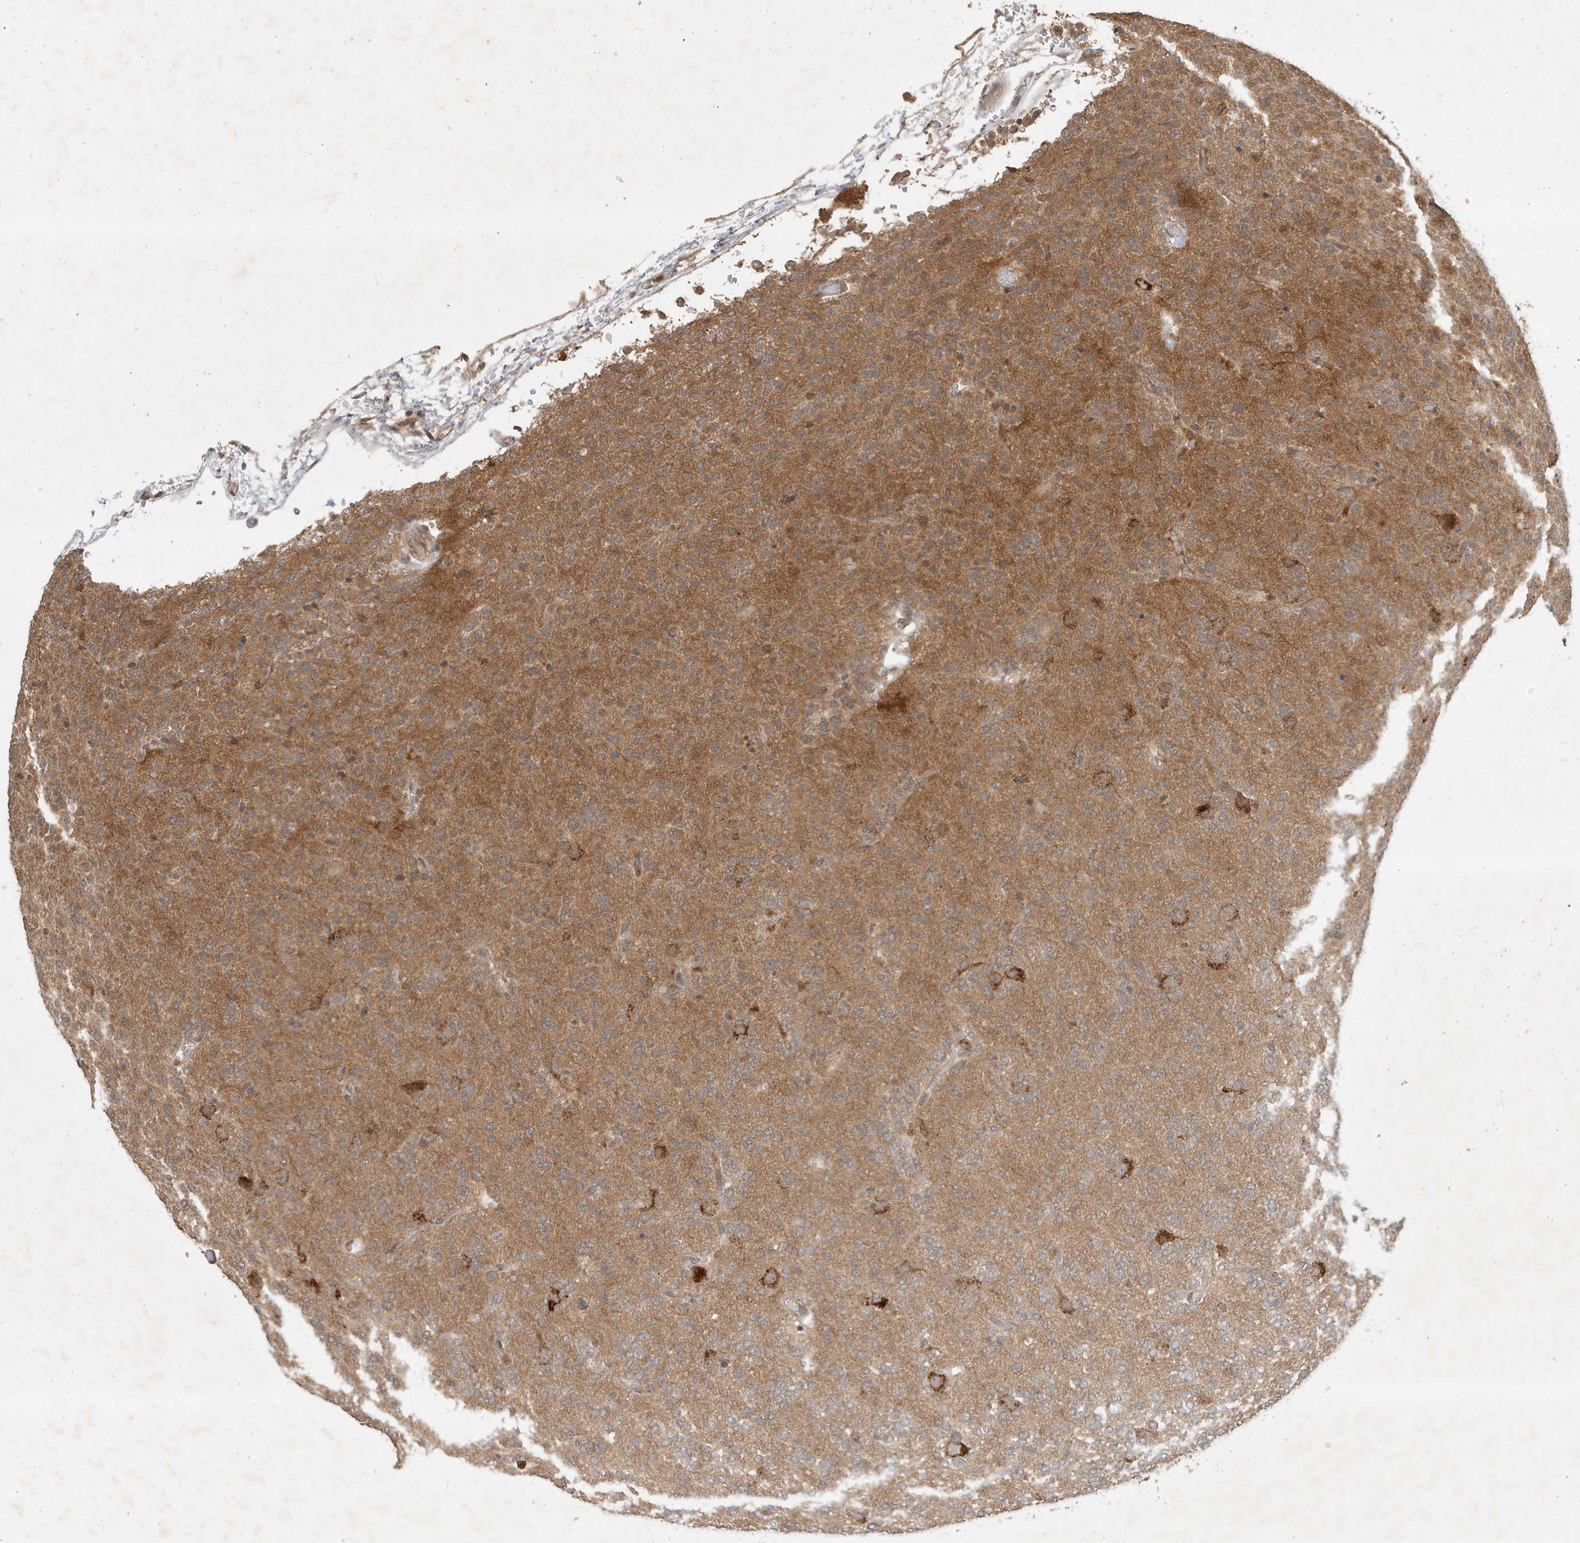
{"staining": {"intensity": "moderate", "quantity": ">75%", "location": "cytoplasmic/membranous"}, "tissue": "glioma", "cell_type": "Tumor cells", "image_type": "cancer", "snomed": [{"axis": "morphology", "description": "Glioma, malignant, Low grade"}, {"axis": "topography", "description": "Brain"}], "caption": "Protein expression analysis of malignant low-grade glioma displays moderate cytoplasmic/membranous positivity in about >75% of tumor cells.", "gene": "ABCB9", "patient": {"sex": "male", "age": 38}}